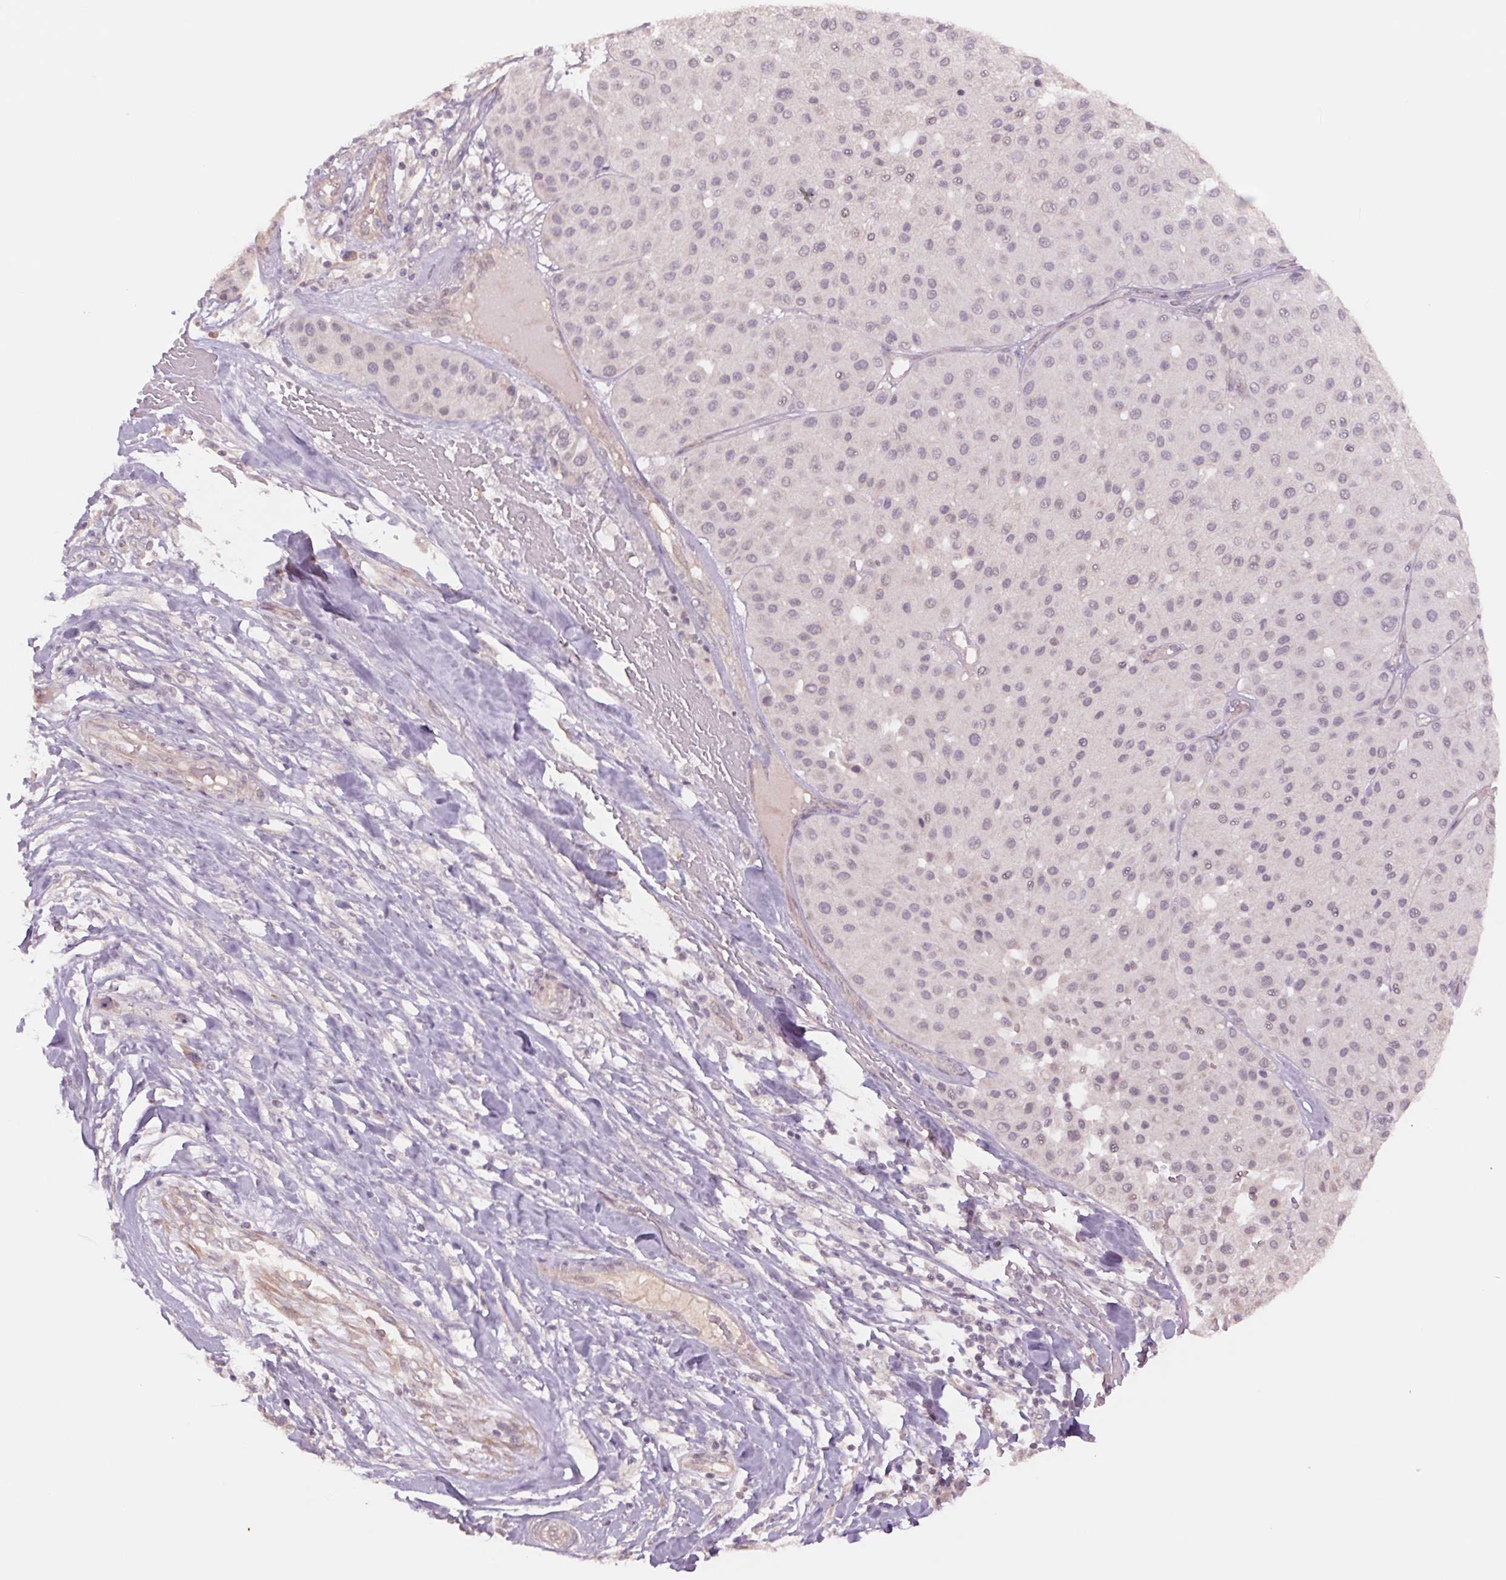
{"staining": {"intensity": "negative", "quantity": "none", "location": "none"}, "tissue": "melanoma", "cell_type": "Tumor cells", "image_type": "cancer", "snomed": [{"axis": "morphology", "description": "Malignant melanoma, Metastatic site"}, {"axis": "topography", "description": "Smooth muscle"}], "caption": "High power microscopy histopathology image of an IHC image of melanoma, revealing no significant positivity in tumor cells.", "gene": "PPIA", "patient": {"sex": "male", "age": 41}}